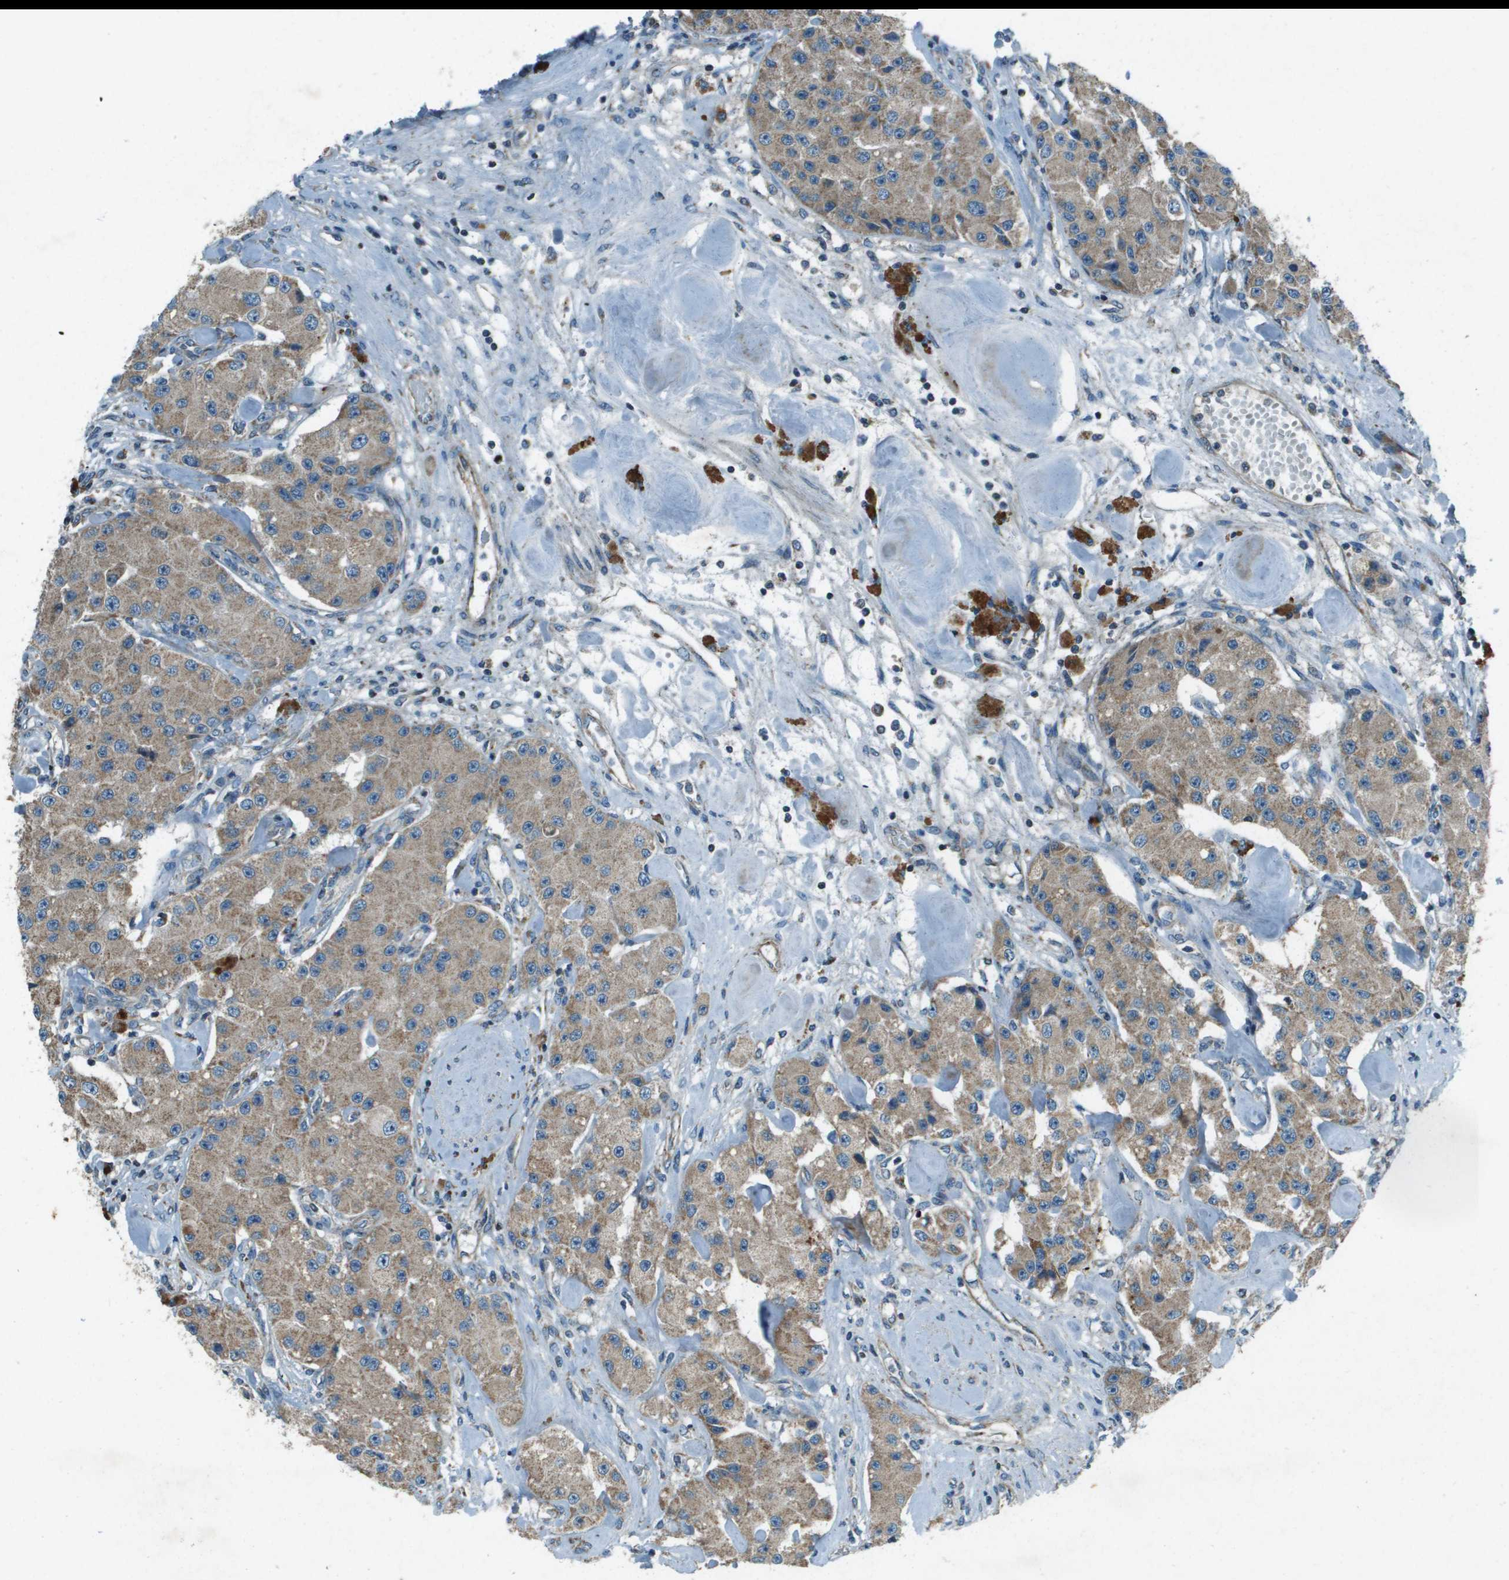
{"staining": {"intensity": "weak", "quantity": ">75%", "location": "cytoplasmic/membranous"}, "tissue": "carcinoid", "cell_type": "Tumor cells", "image_type": "cancer", "snomed": [{"axis": "morphology", "description": "Carcinoid, malignant, NOS"}, {"axis": "topography", "description": "Pancreas"}], "caption": "This micrograph displays IHC staining of carcinoid, with low weak cytoplasmic/membranous positivity in approximately >75% of tumor cells.", "gene": "MIGA1", "patient": {"sex": "male", "age": 41}}